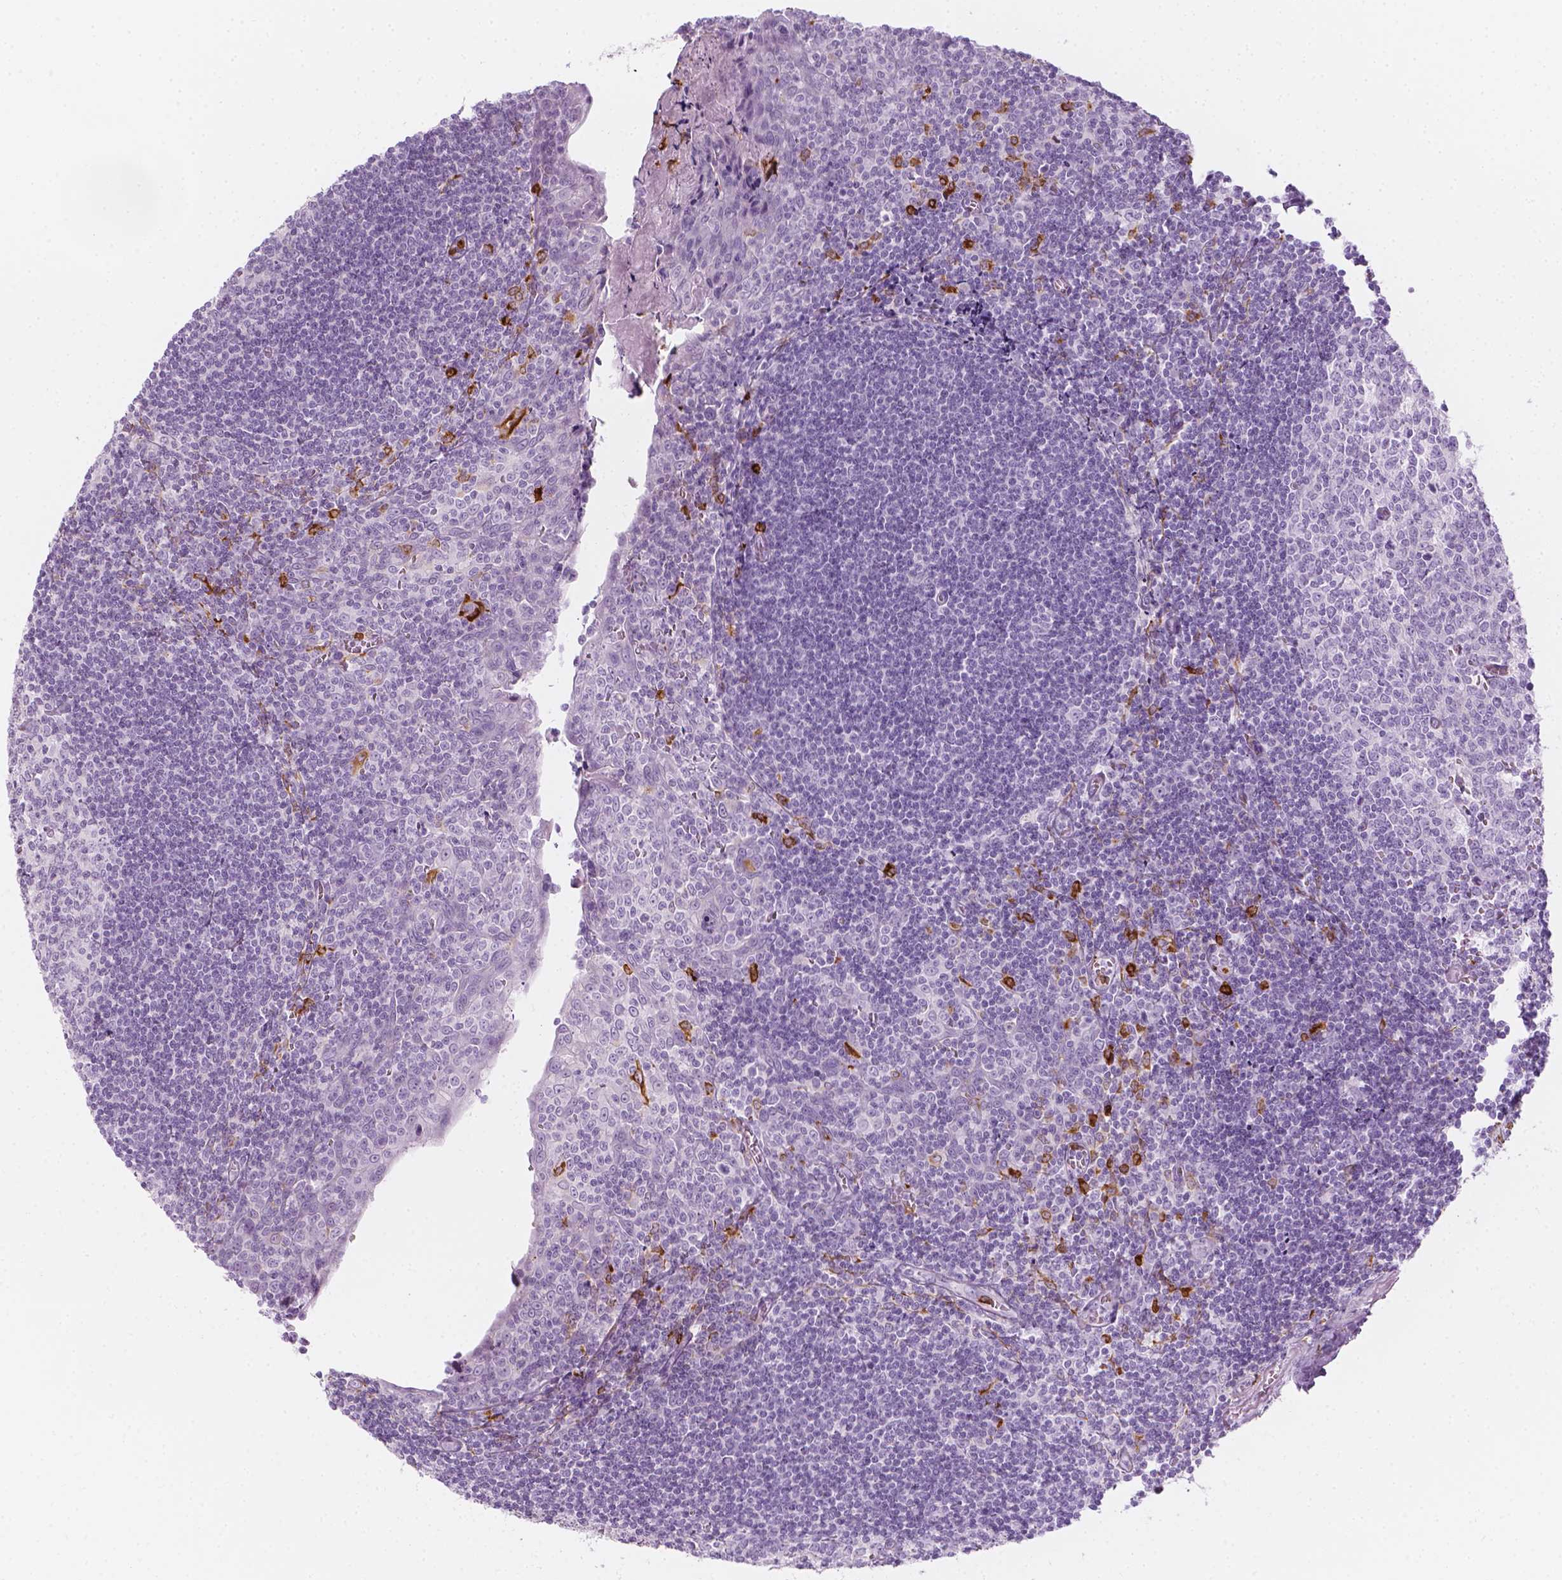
{"staining": {"intensity": "negative", "quantity": "none", "location": "none"}, "tissue": "tonsil", "cell_type": "Germinal center cells", "image_type": "normal", "snomed": [{"axis": "morphology", "description": "Normal tissue, NOS"}, {"axis": "morphology", "description": "Inflammation, NOS"}, {"axis": "topography", "description": "Tonsil"}], "caption": "Immunohistochemistry (IHC) micrograph of normal human tonsil stained for a protein (brown), which shows no staining in germinal center cells. (DAB (3,3'-diaminobenzidine) immunohistochemistry (IHC) visualized using brightfield microscopy, high magnification).", "gene": "CES1", "patient": {"sex": "female", "age": 31}}